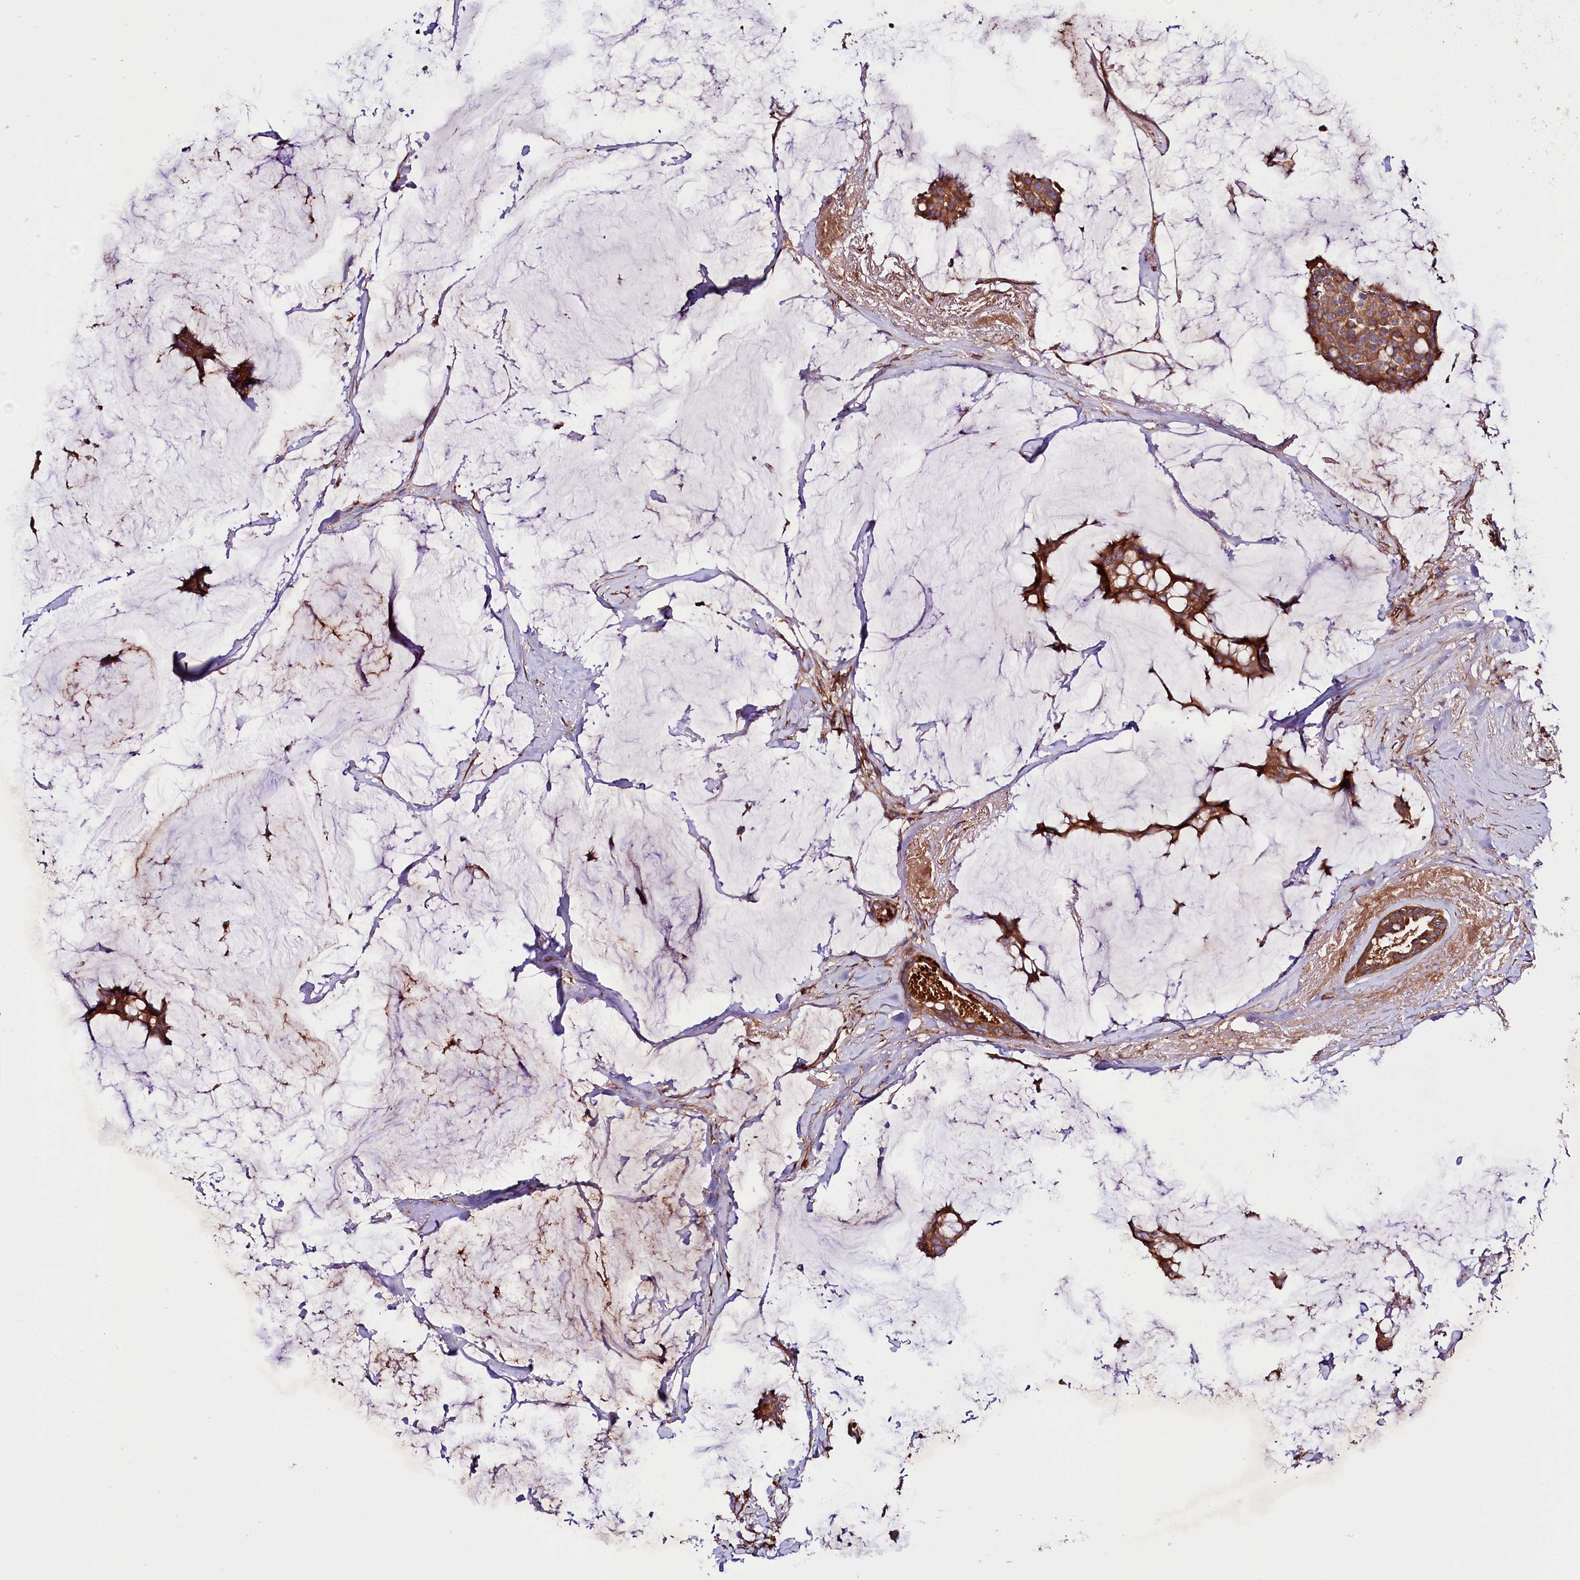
{"staining": {"intensity": "moderate", "quantity": ">75%", "location": "cytoplasmic/membranous"}, "tissue": "breast cancer", "cell_type": "Tumor cells", "image_type": "cancer", "snomed": [{"axis": "morphology", "description": "Duct carcinoma"}, {"axis": "topography", "description": "Breast"}], "caption": "Immunohistochemical staining of human infiltrating ductal carcinoma (breast) displays moderate cytoplasmic/membranous protein expression in approximately >75% of tumor cells.", "gene": "CEP295", "patient": {"sex": "female", "age": 93}}